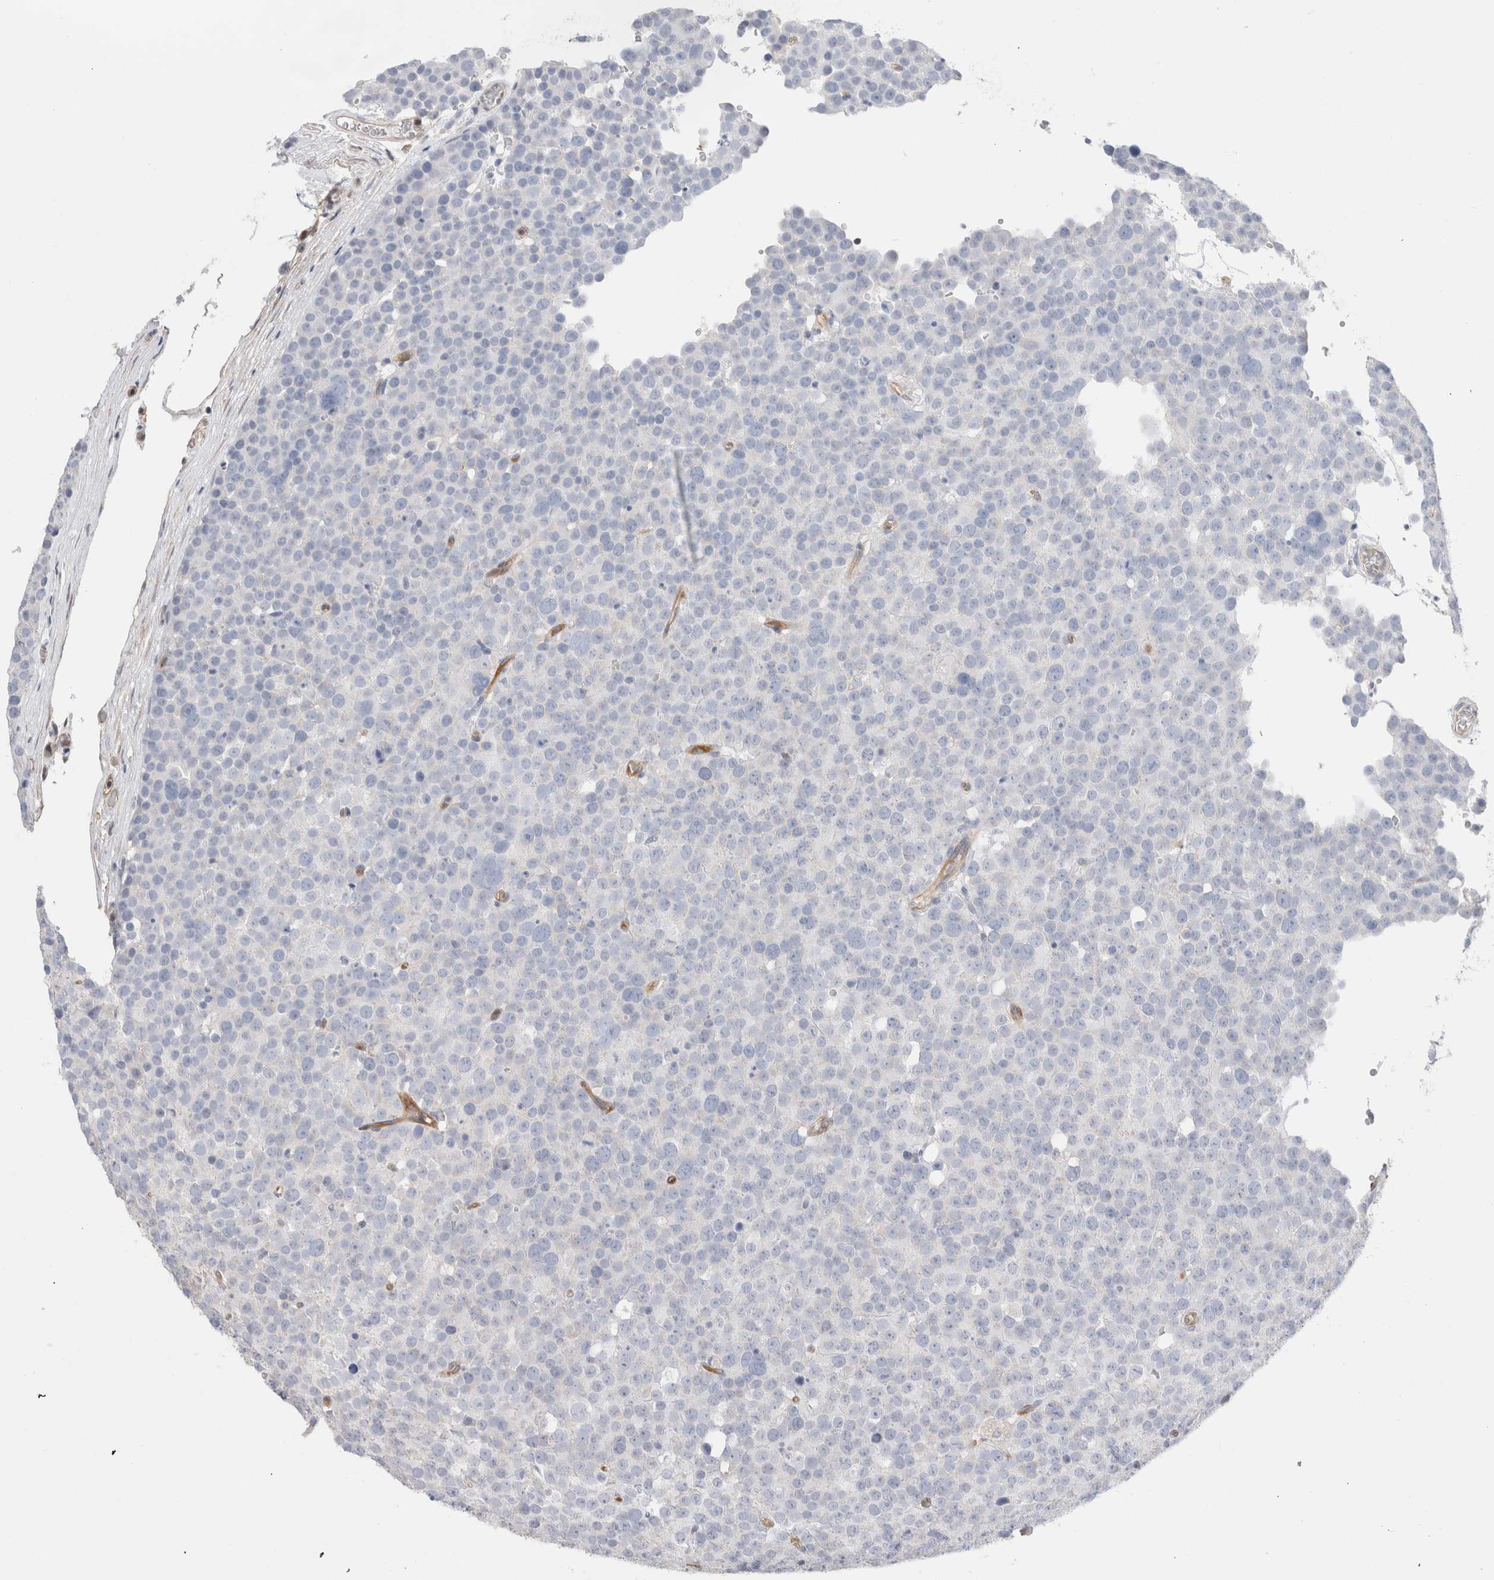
{"staining": {"intensity": "negative", "quantity": "none", "location": "none"}, "tissue": "testis cancer", "cell_type": "Tumor cells", "image_type": "cancer", "snomed": [{"axis": "morphology", "description": "Seminoma, NOS"}, {"axis": "topography", "description": "Testis"}], "caption": "DAB immunohistochemical staining of human testis cancer (seminoma) exhibits no significant positivity in tumor cells.", "gene": "CAPN2", "patient": {"sex": "male", "age": 71}}